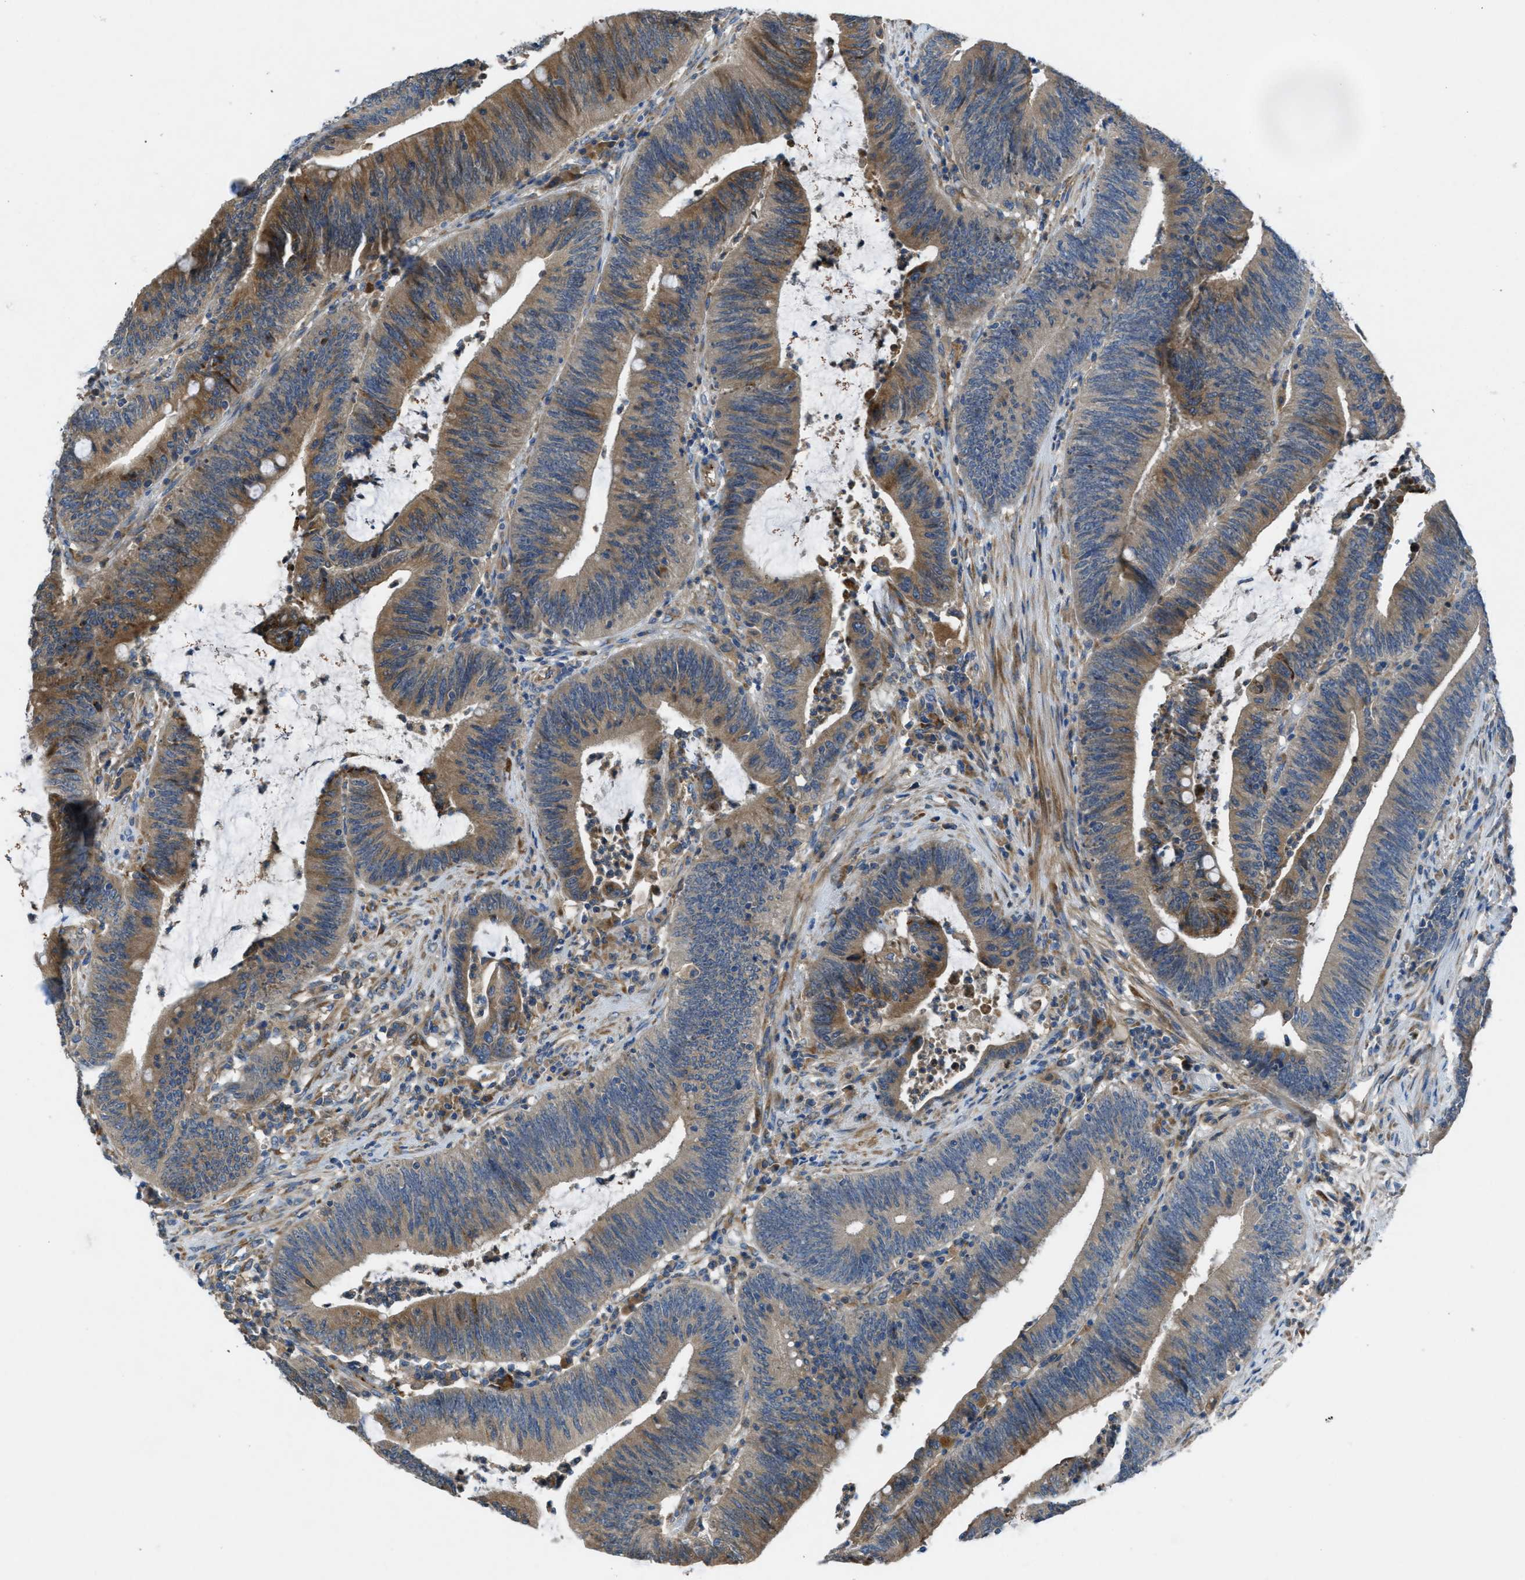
{"staining": {"intensity": "moderate", "quantity": ">75%", "location": "cytoplasmic/membranous"}, "tissue": "colorectal cancer", "cell_type": "Tumor cells", "image_type": "cancer", "snomed": [{"axis": "morphology", "description": "Normal tissue, NOS"}, {"axis": "morphology", "description": "Adenocarcinoma, NOS"}, {"axis": "topography", "description": "Rectum"}], "caption": "Tumor cells reveal medium levels of moderate cytoplasmic/membranous positivity in about >75% of cells in human adenocarcinoma (colorectal).", "gene": "MAP3K20", "patient": {"sex": "female", "age": 66}}